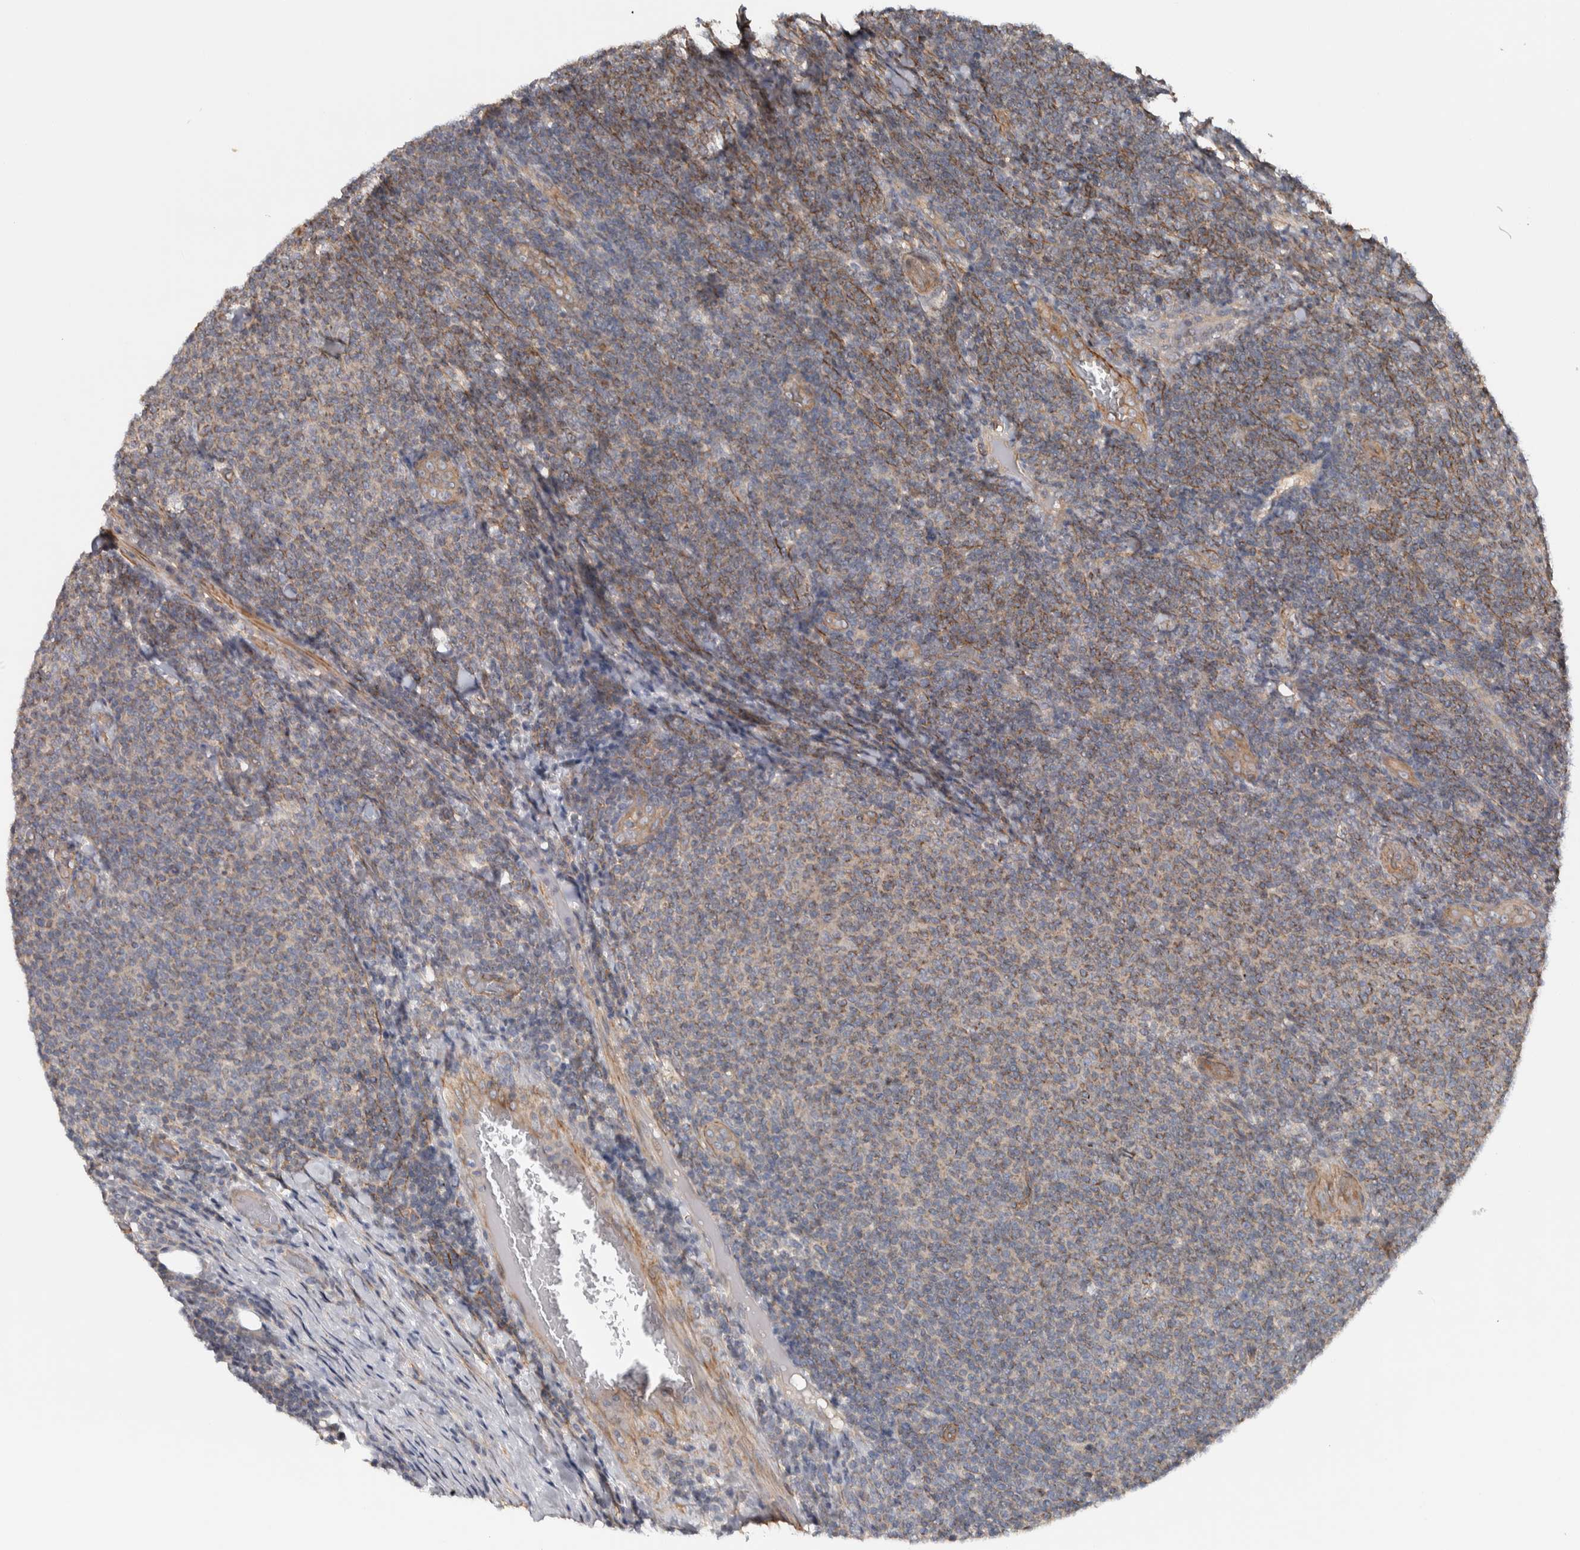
{"staining": {"intensity": "weak", "quantity": ">75%", "location": "cytoplasmic/membranous"}, "tissue": "lymphoma", "cell_type": "Tumor cells", "image_type": "cancer", "snomed": [{"axis": "morphology", "description": "Malignant lymphoma, non-Hodgkin's type, Low grade"}, {"axis": "topography", "description": "Lymph node"}], "caption": "Immunohistochemical staining of malignant lymphoma, non-Hodgkin's type (low-grade) displays low levels of weak cytoplasmic/membranous staining in about >75% of tumor cells.", "gene": "CHMP4C", "patient": {"sex": "male", "age": 66}}